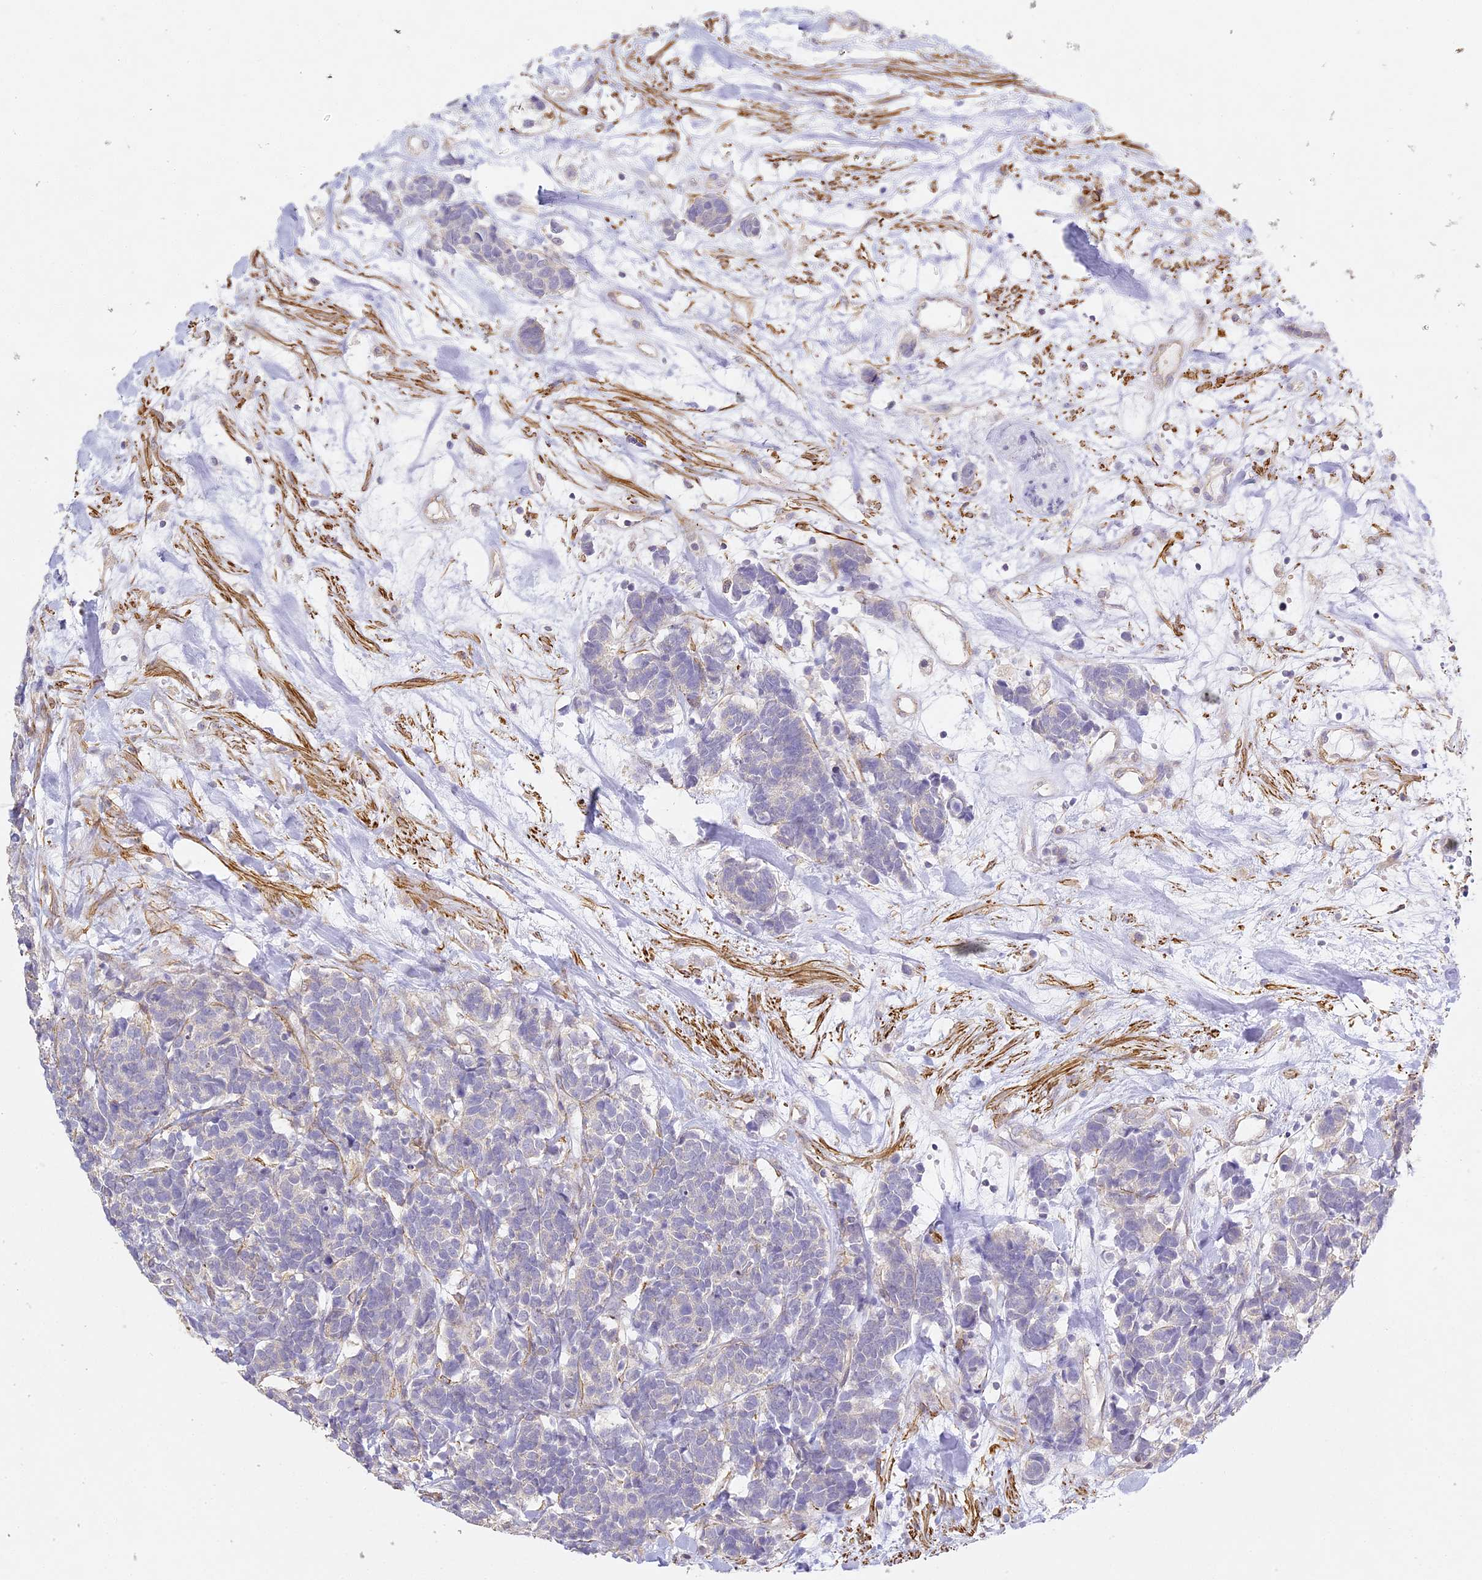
{"staining": {"intensity": "negative", "quantity": "none", "location": "none"}, "tissue": "carcinoid", "cell_type": "Tumor cells", "image_type": "cancer", "snomed": [{"axis": "morphology", "description": "Carcinoma, NOS"}, {"axis": "morphology", "description": "Carcinoid, malignant, NOS"}, {"axis": "topography", "description": "Urinary bladder"}], "caption": "There is no significant expression in tumor cells of carcinoid.", "gene": "MED28", "patient": {"sex": "male", "age": 57}}